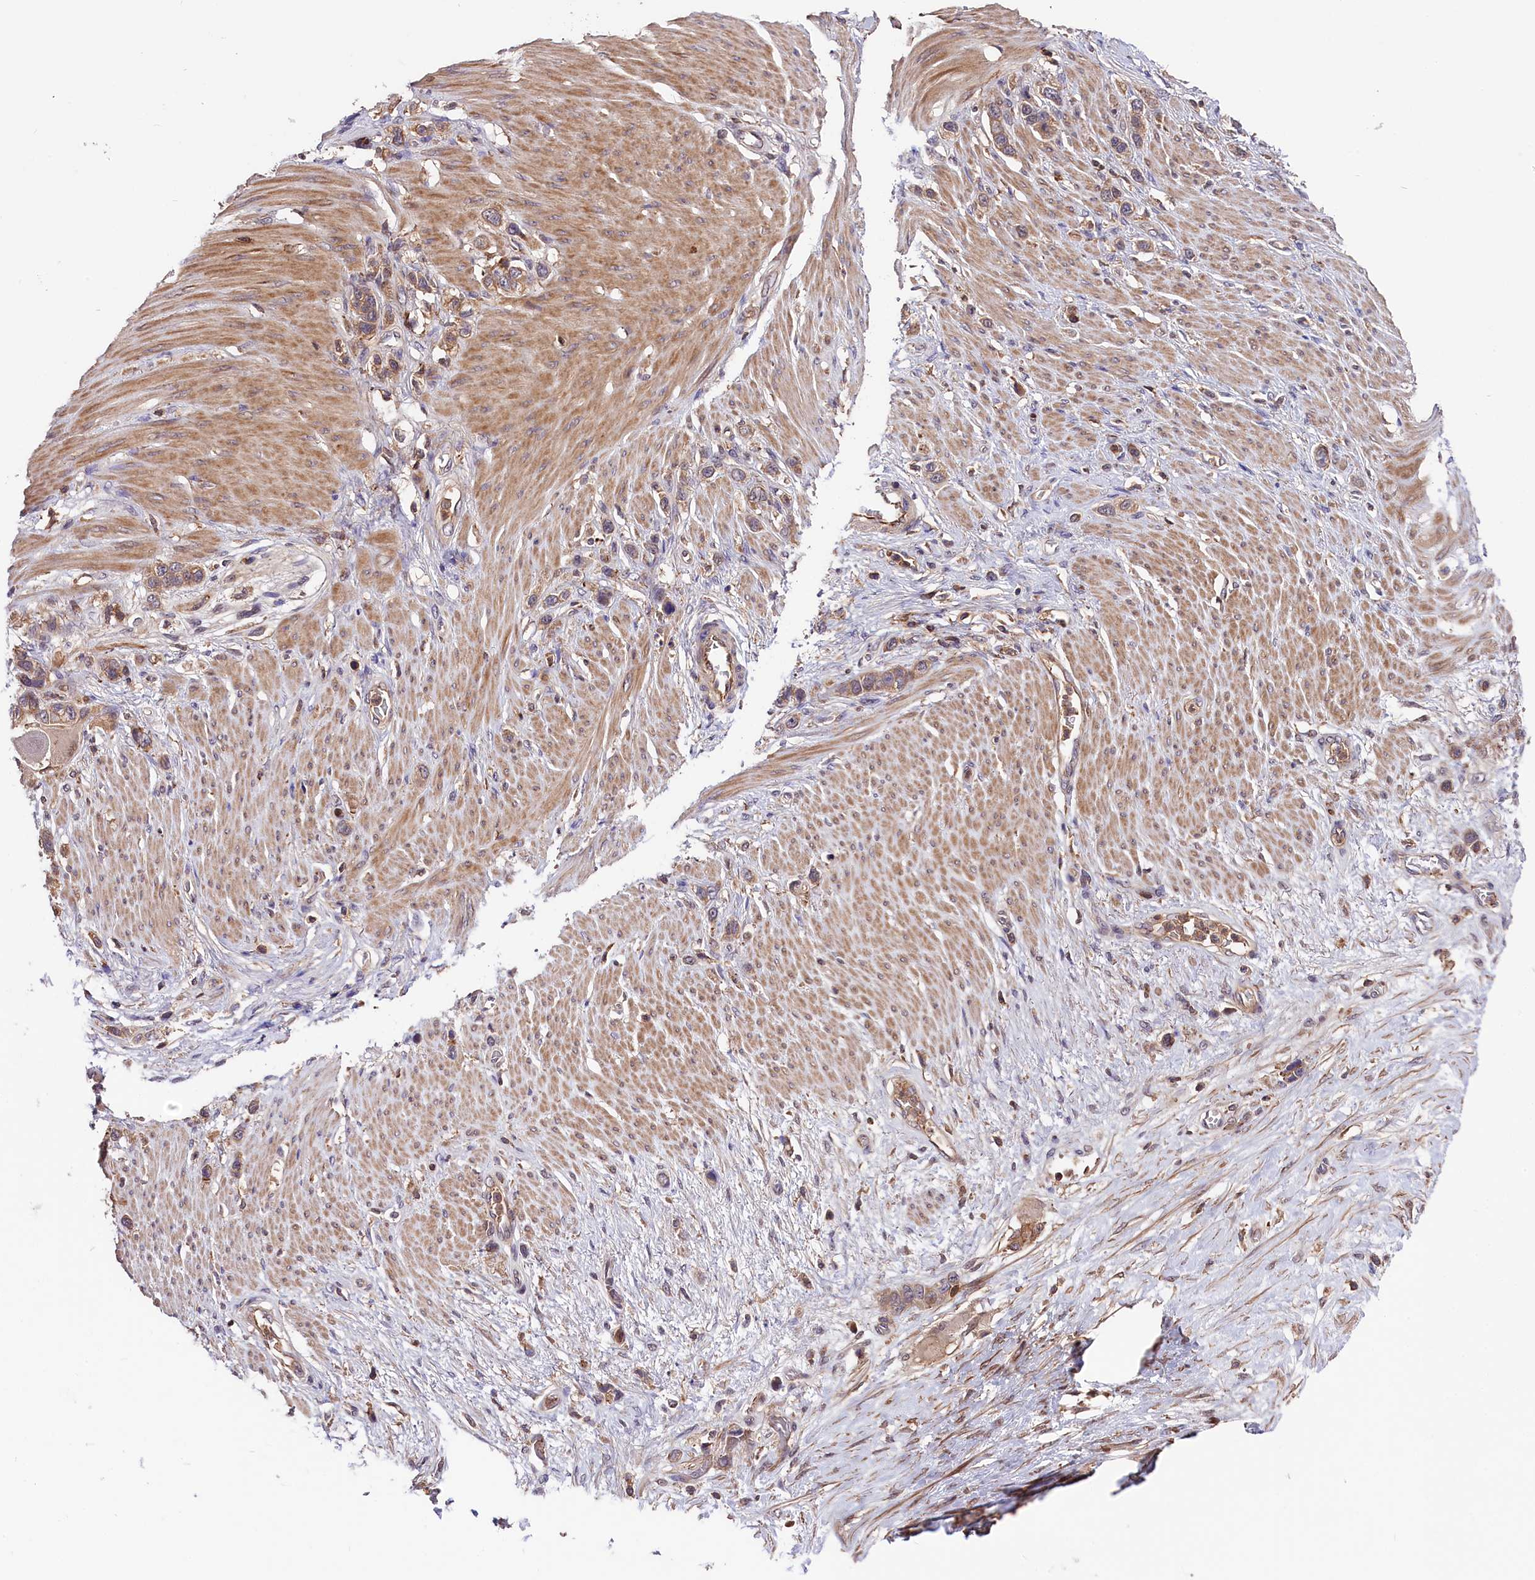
{"staining": {"intensity": "weak", "quantity": "25%-75%", "location": "cytoplasmic/membranous"}, "tissue": "stomach cancer", "cell_type": "Tumor cells", "image_type": "cancer", "snomed": [{"axis": "morphology", "description": "Adenocarcinoma, NOS"}, {"axis": "morphology", "description": "Adenocarcinoma, High grade"}, {"axis": "topography", "description": "Stomach, upper"}, {"axis": "topography", "description": "Stomach, lower"}], "caption": "Tumor cells demonstrate low levels of weak cytoplasmic/membranous expression in approximately 25%-75% of cells in stomach cancer.", "gene": "SKIDA1", "patient": {"sex": "female", "age": 65}}